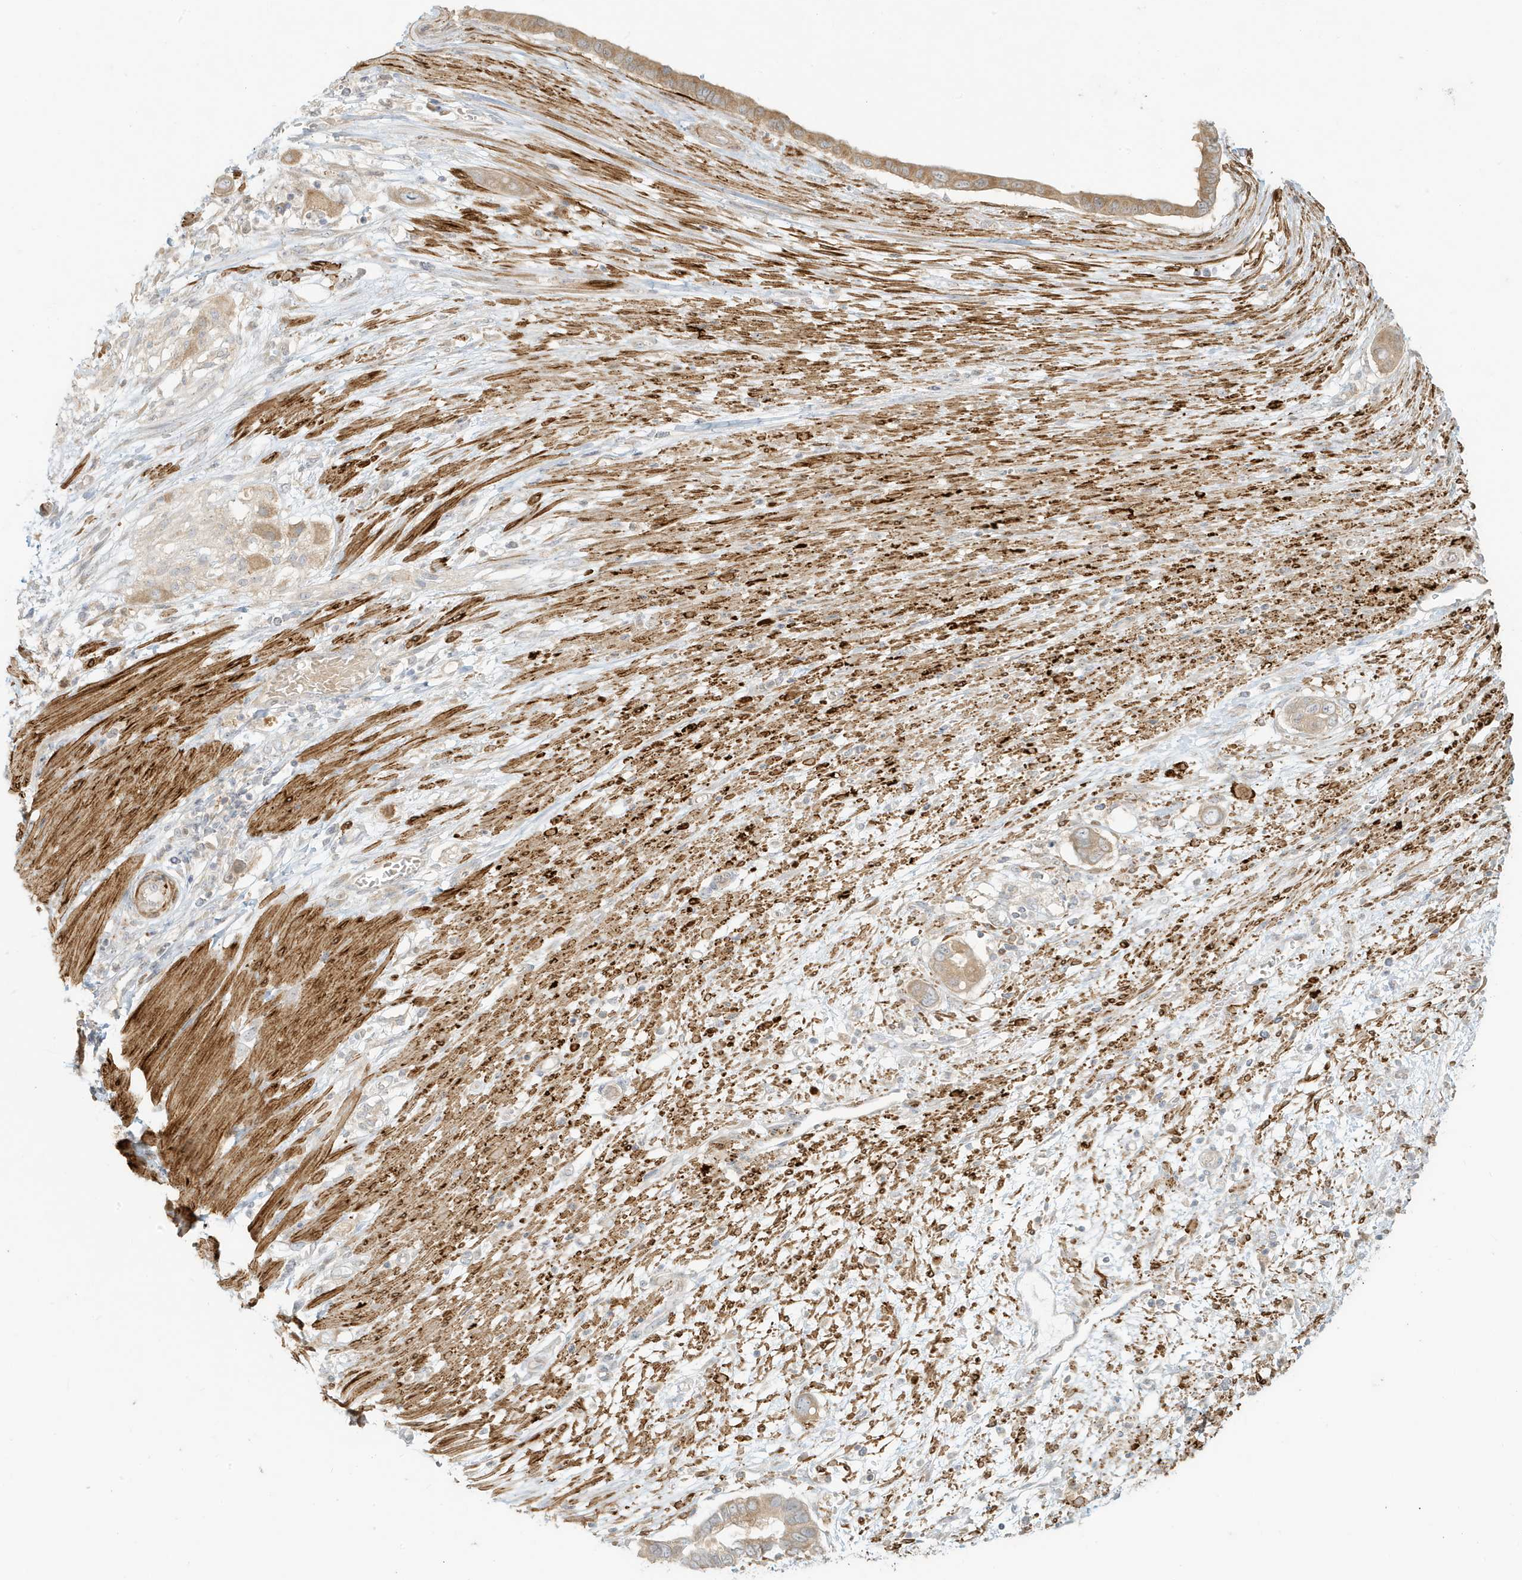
{"staining": {"intensity": "weak", "quantity": "25%-75%", "location": "cytoplasmic/membranous"}, "tissue": "pancreatic cancer", "cell_type": "Tumor cells", "image_type": "cancer", "snomed": [{"axis": "morphology", "description": "Adenocarcinoma, NOS"}, {"axis": "topography", "description": "Pancreas"}], "caption": "Protein staining of pancreatic adenocarcinoma tissue demonstrates weak cytoplasmic/membranous positivity in approximately 25%-75% of tumor cells.", "gene": "MCOLN1", "patient": {"sex": "male", "age": 68}}